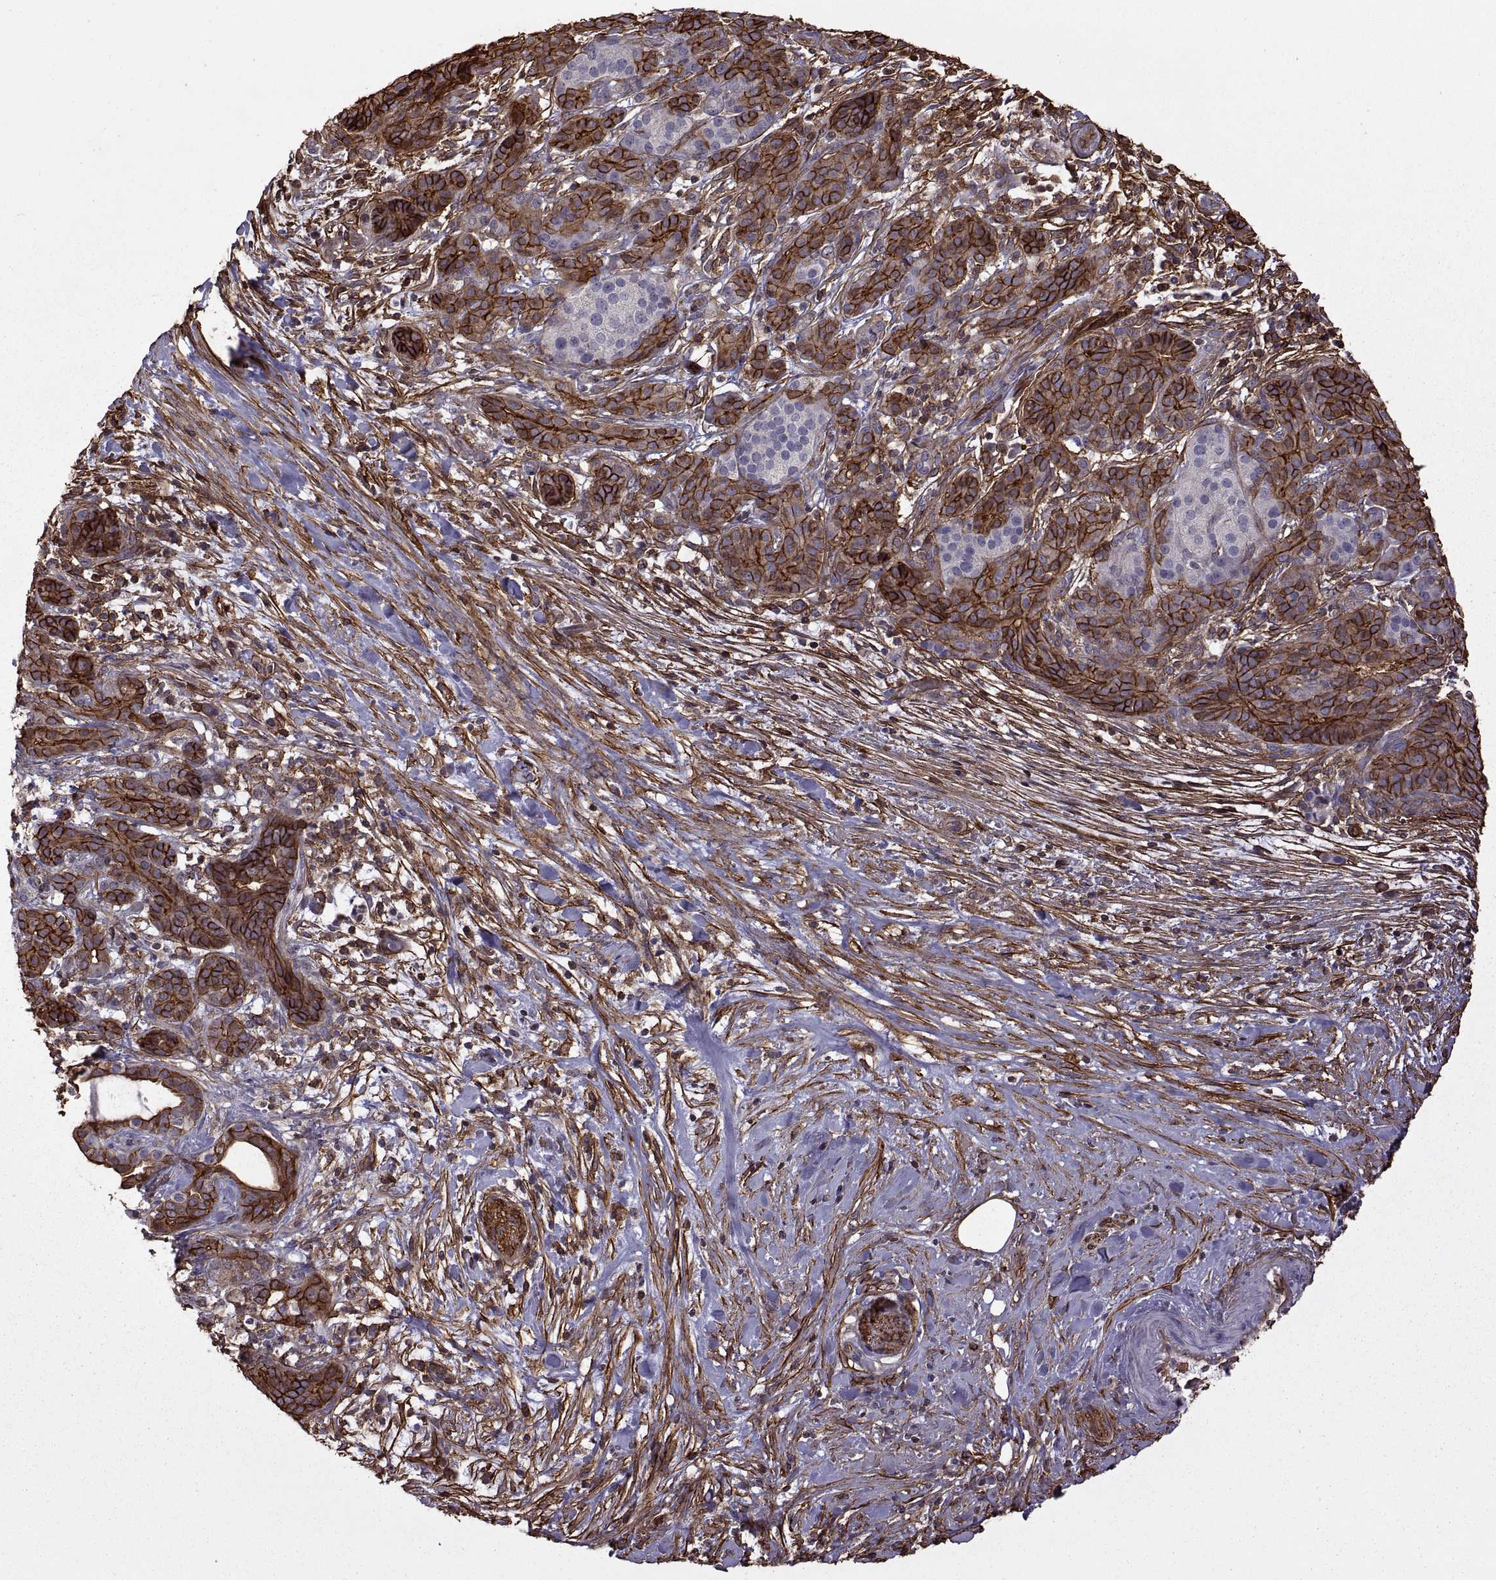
{"staining": {"intensity": "strong", "quantity": ">75%", "location": "cytoplasmic/membranous"}, "tissue": "pancreatic cancer", "cell_type": "Tumor cells", "image_type": "cancer", "snomed": [{"axis": "morphology", "description": "Adenocarcinoma, NOS"}, {"axis": "topography", "description": "Pancreas"}], "caption": "Pancreatic cancer stained with immunohistochemistry displays strong cytoplasmic/membranous positivity in about >75% of tumor cells.", "gene": "S100A10", "patient": {"sex": "male", "age": 44}}